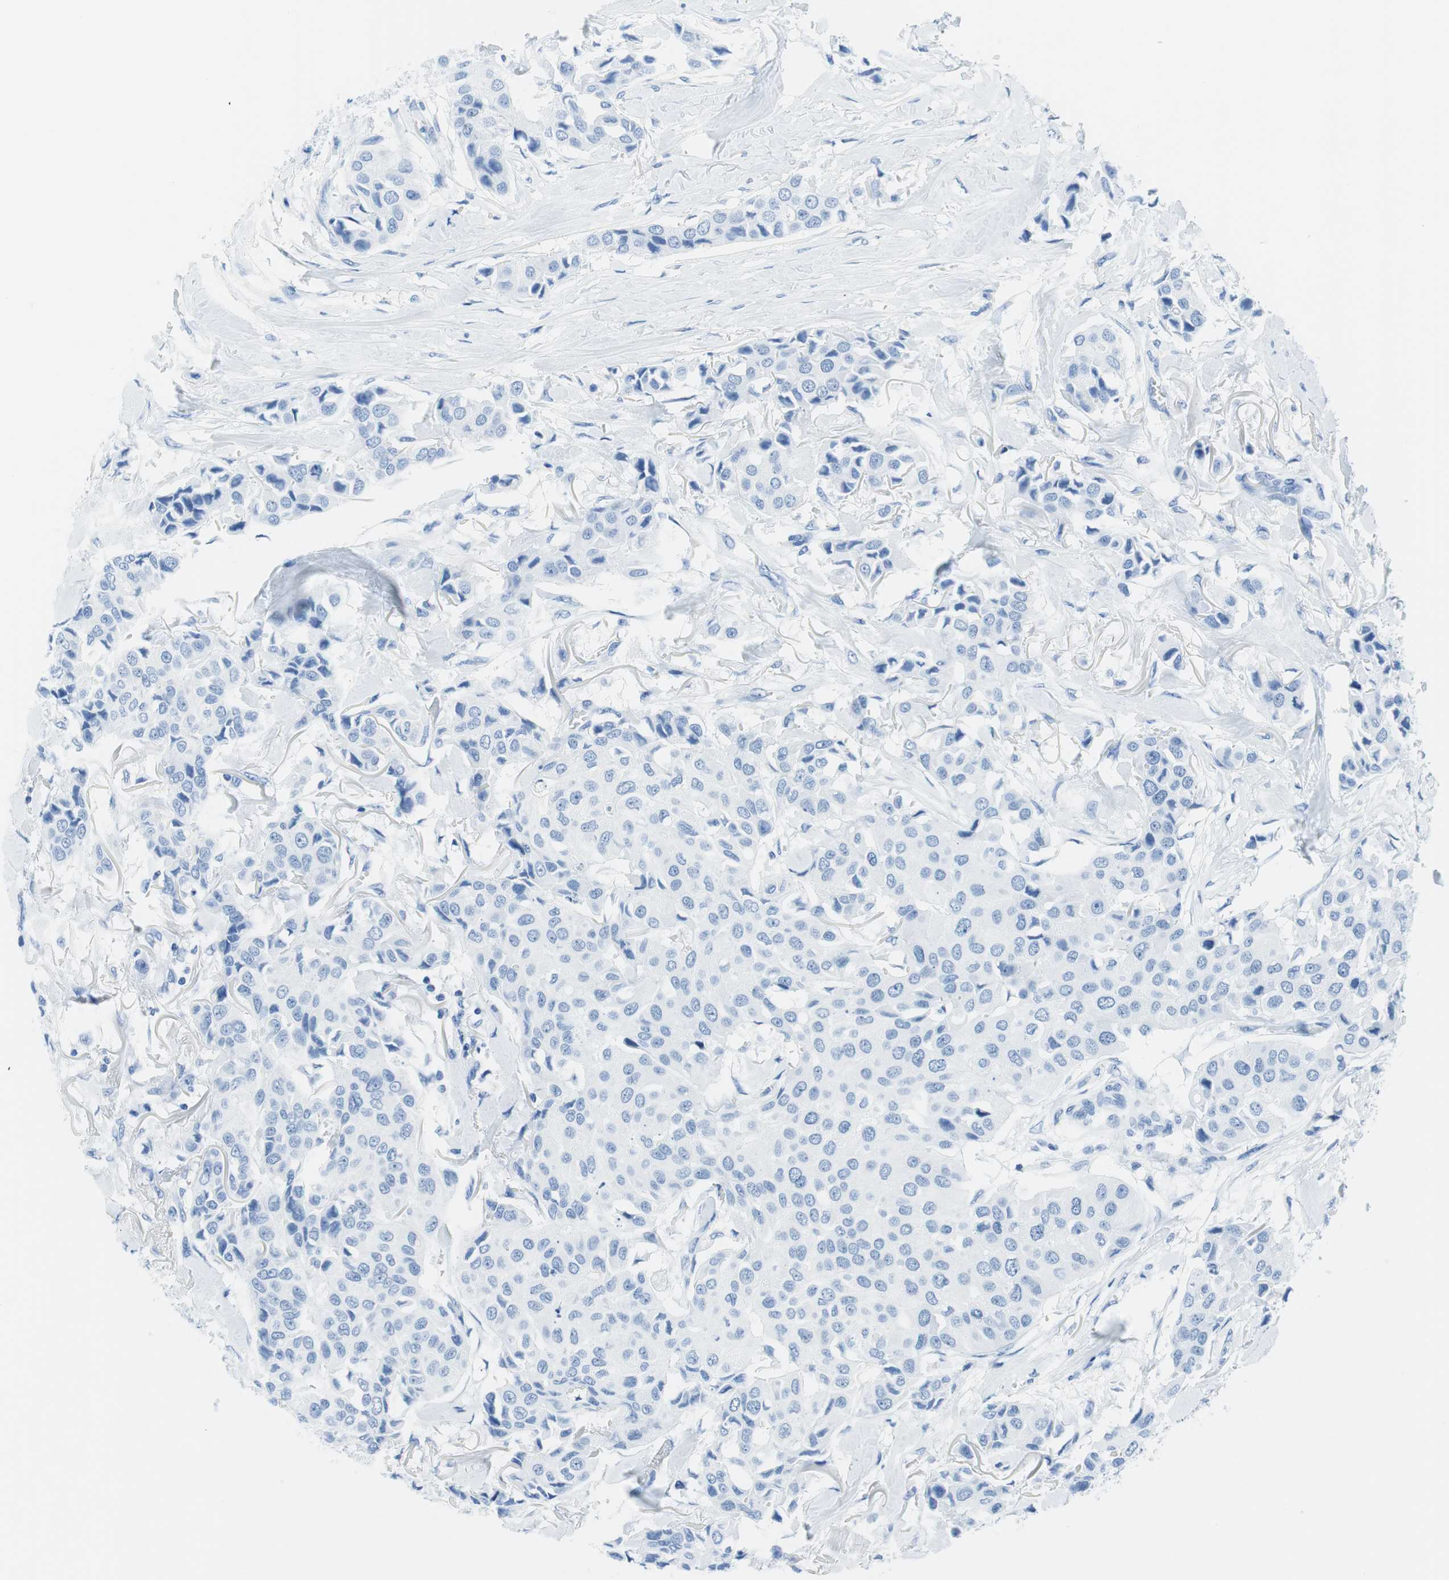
{"staining": {"intensity": "negative", "quantity": "none", "location": "none"}, "tissue": "breast cancer", "cell_type": "Tumor cells", "image_type": "cancer", "snomed": [{"axis": "morphology", "description": "Duct carcinoma"}, {"axis": "topography", "description": "Breast"}], "caption": "DAB immunohistochemical staining of breast cancer (infiltrating ductal carcinoma) shows no significant staining in tumor cells.", "gene": "NFATC2", "patient": {"sex": "female", "age": 80}}